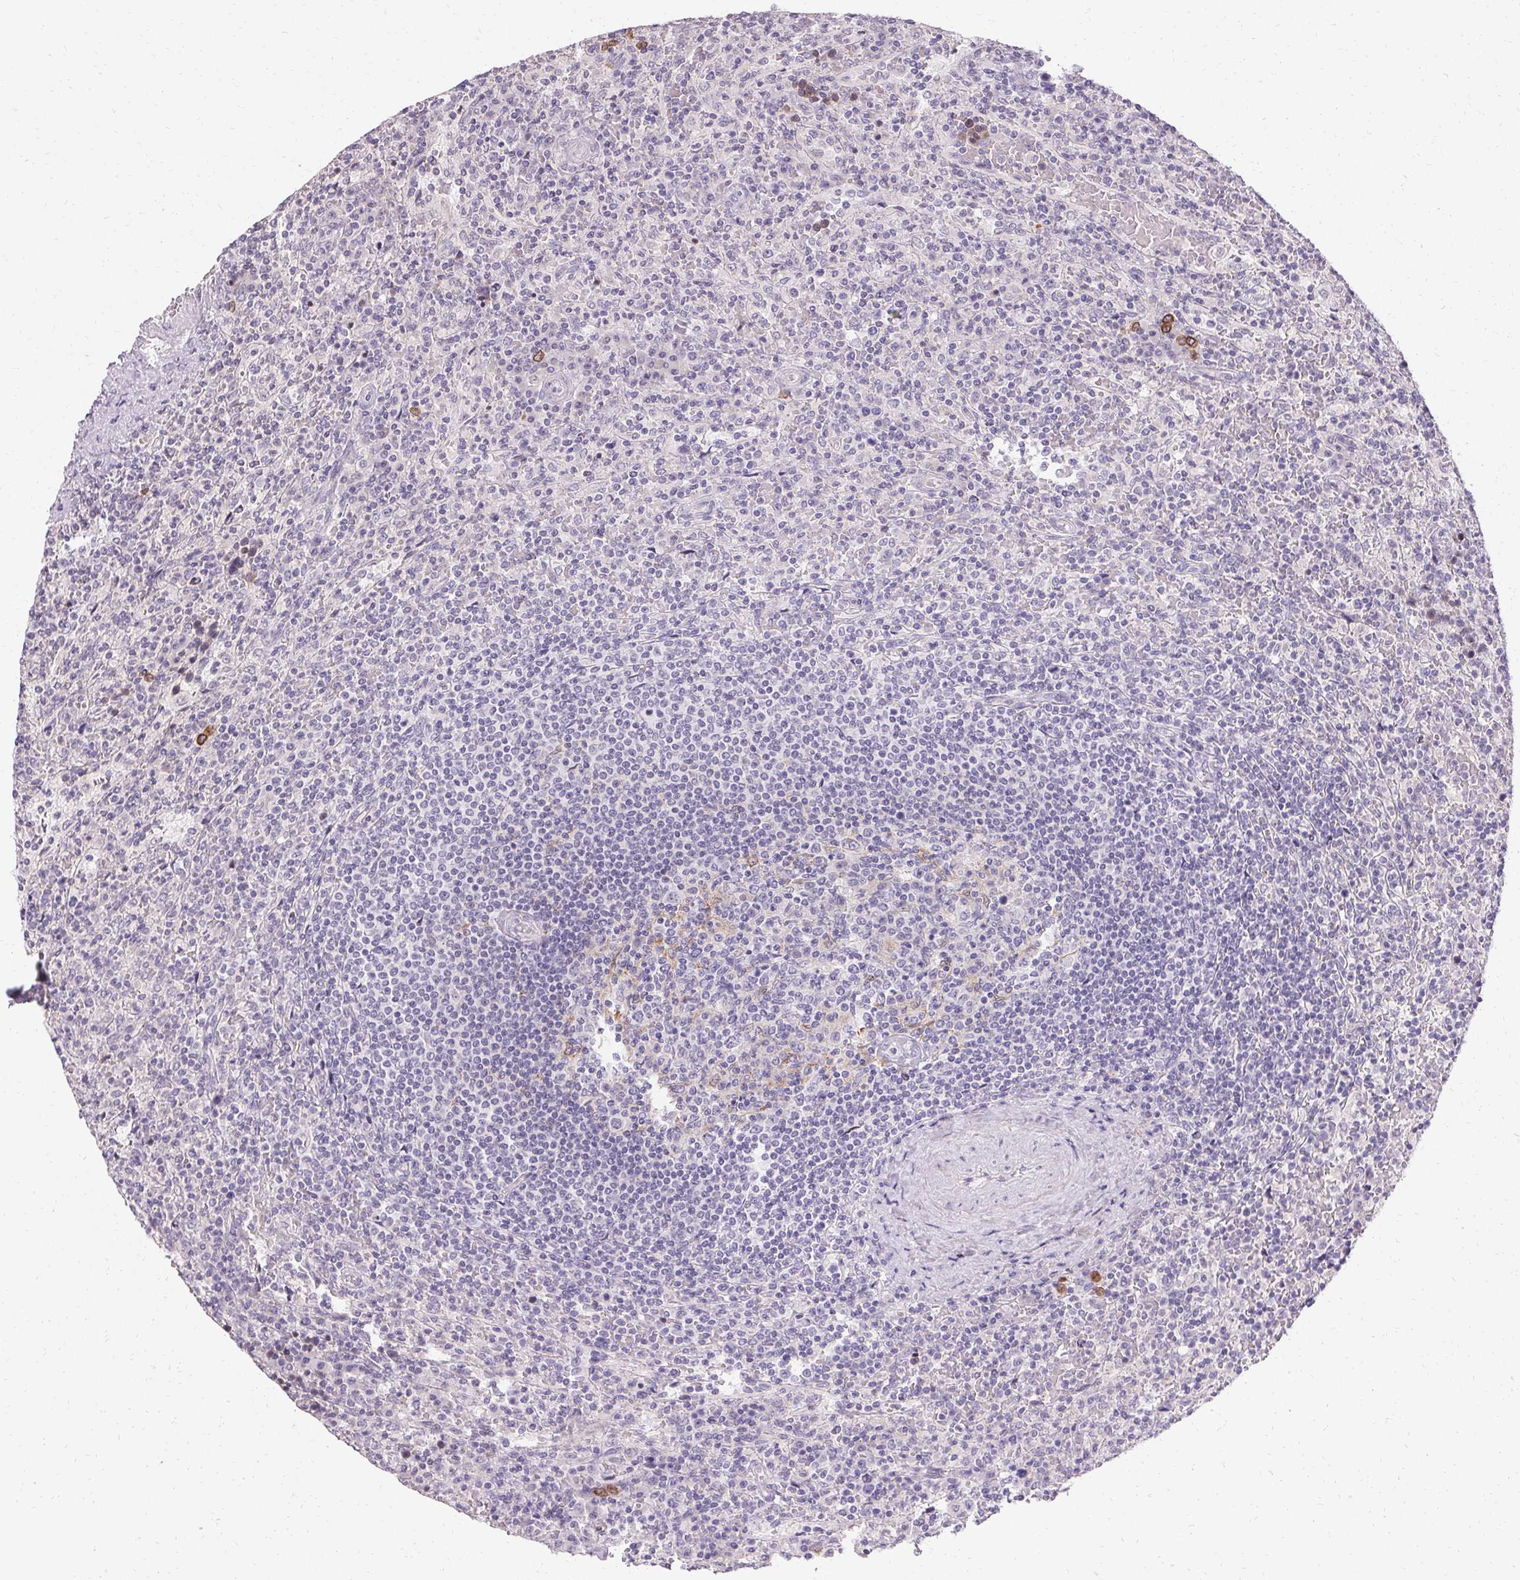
{"staining": {"intensity": "negative", "quantity": "none", "location": "none"}, "tissue": "lymphoma", "cell_type": "Tumor cells", "image_type": "cancer", "snomed": [{"axis": "morphology", "description": "Malignant lymphoma, non-Hodgkin's type, Low grade"}, {"axis": "topography", "description": "Spleen"}], "caption": "Lymphoma was stained to show a protein in brown. There is no significant positivity in tumor cells.", "gene": "HSD17B3", "patient": {"sex": "male", "age": 62}}